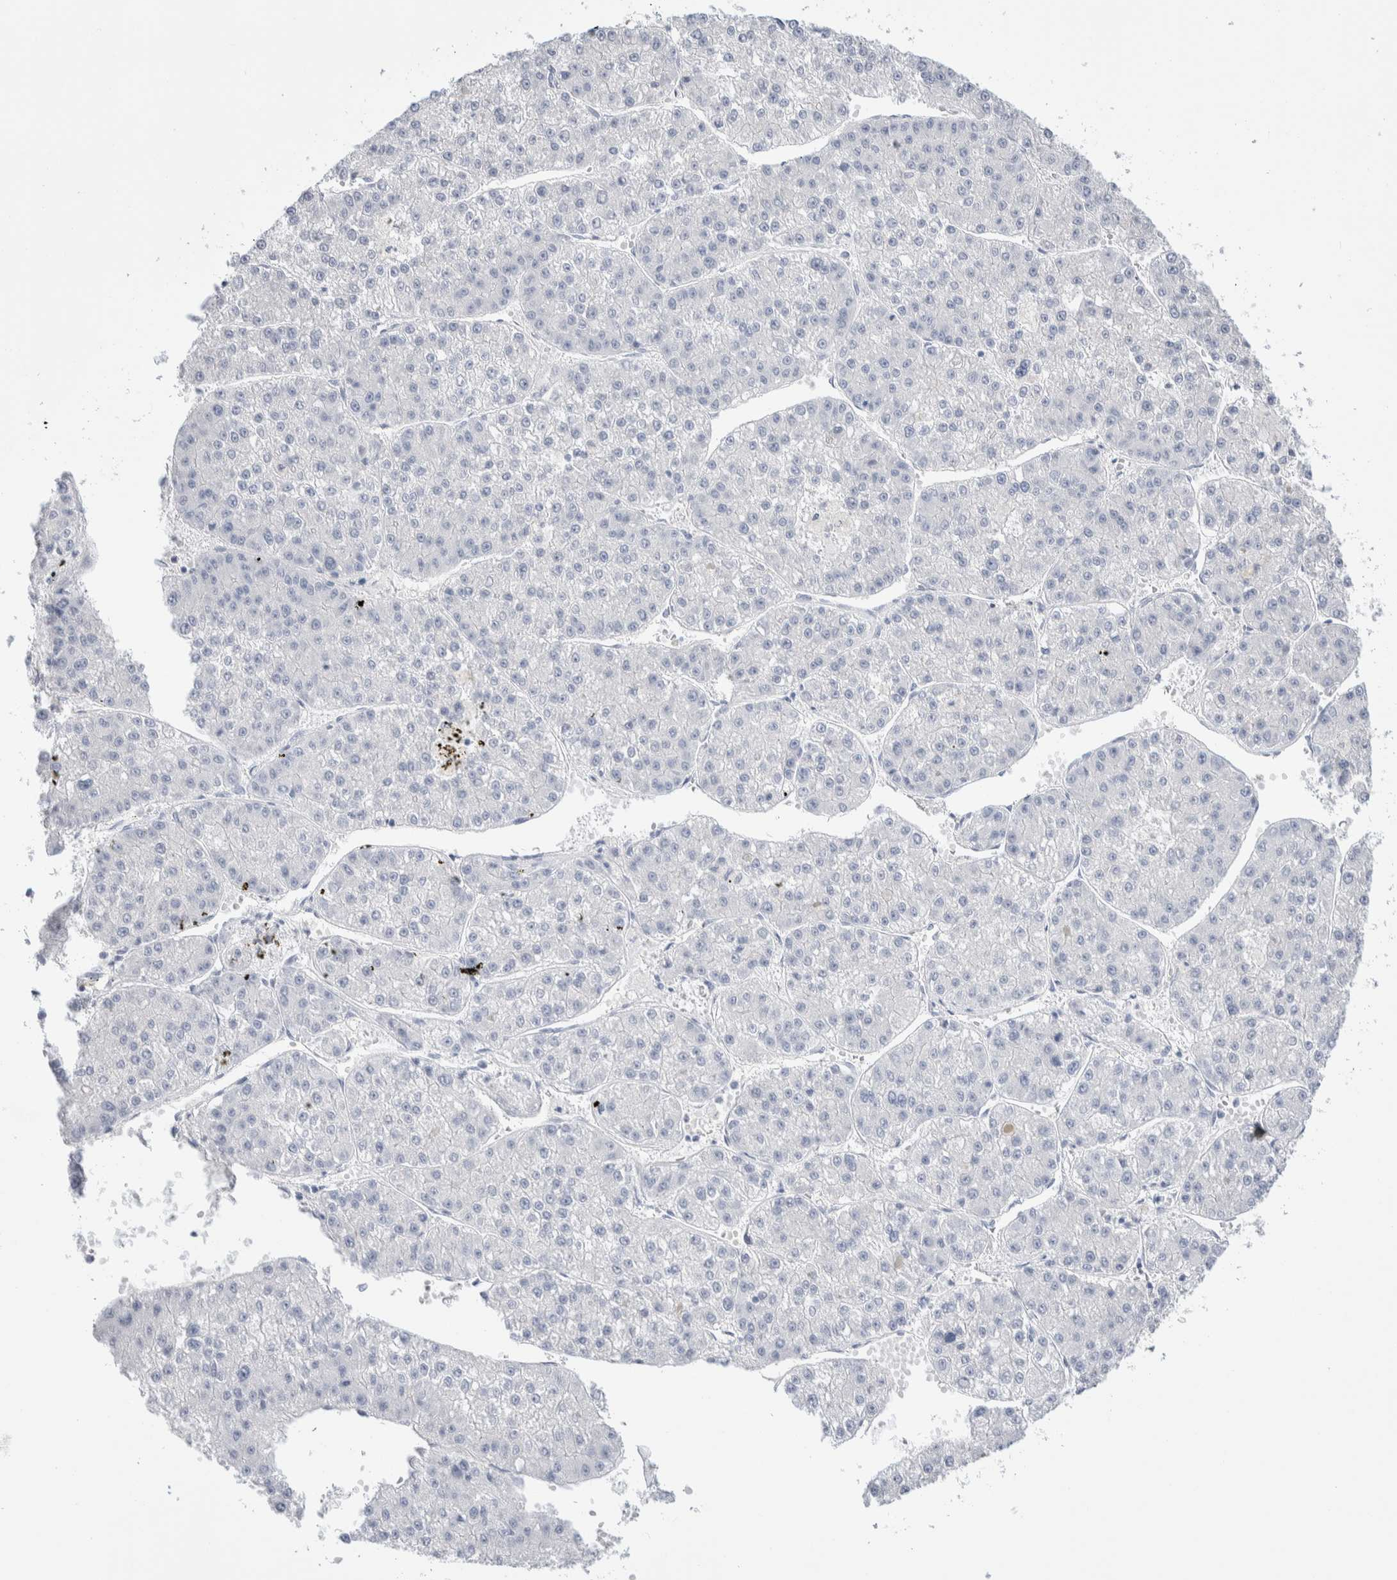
{"staining": {"intensity": "negative", "quantity": "none", "location": "none"}, "tissue": "liver cancer", "cell_type": "Tumor cells", "image_type": "cancer", "snomed": [{"axis": "morphology", "description": "Carcinoma, Hepatocellular, NOS"}, {"axis": "topography", "description": "Liver"}], "caption": "Protein analysis of liver hepatocellular carcinoma reveals no significant staining in tumor cells.", "gene": "GDA", "patient": {"sex": "female", "age": 73}}